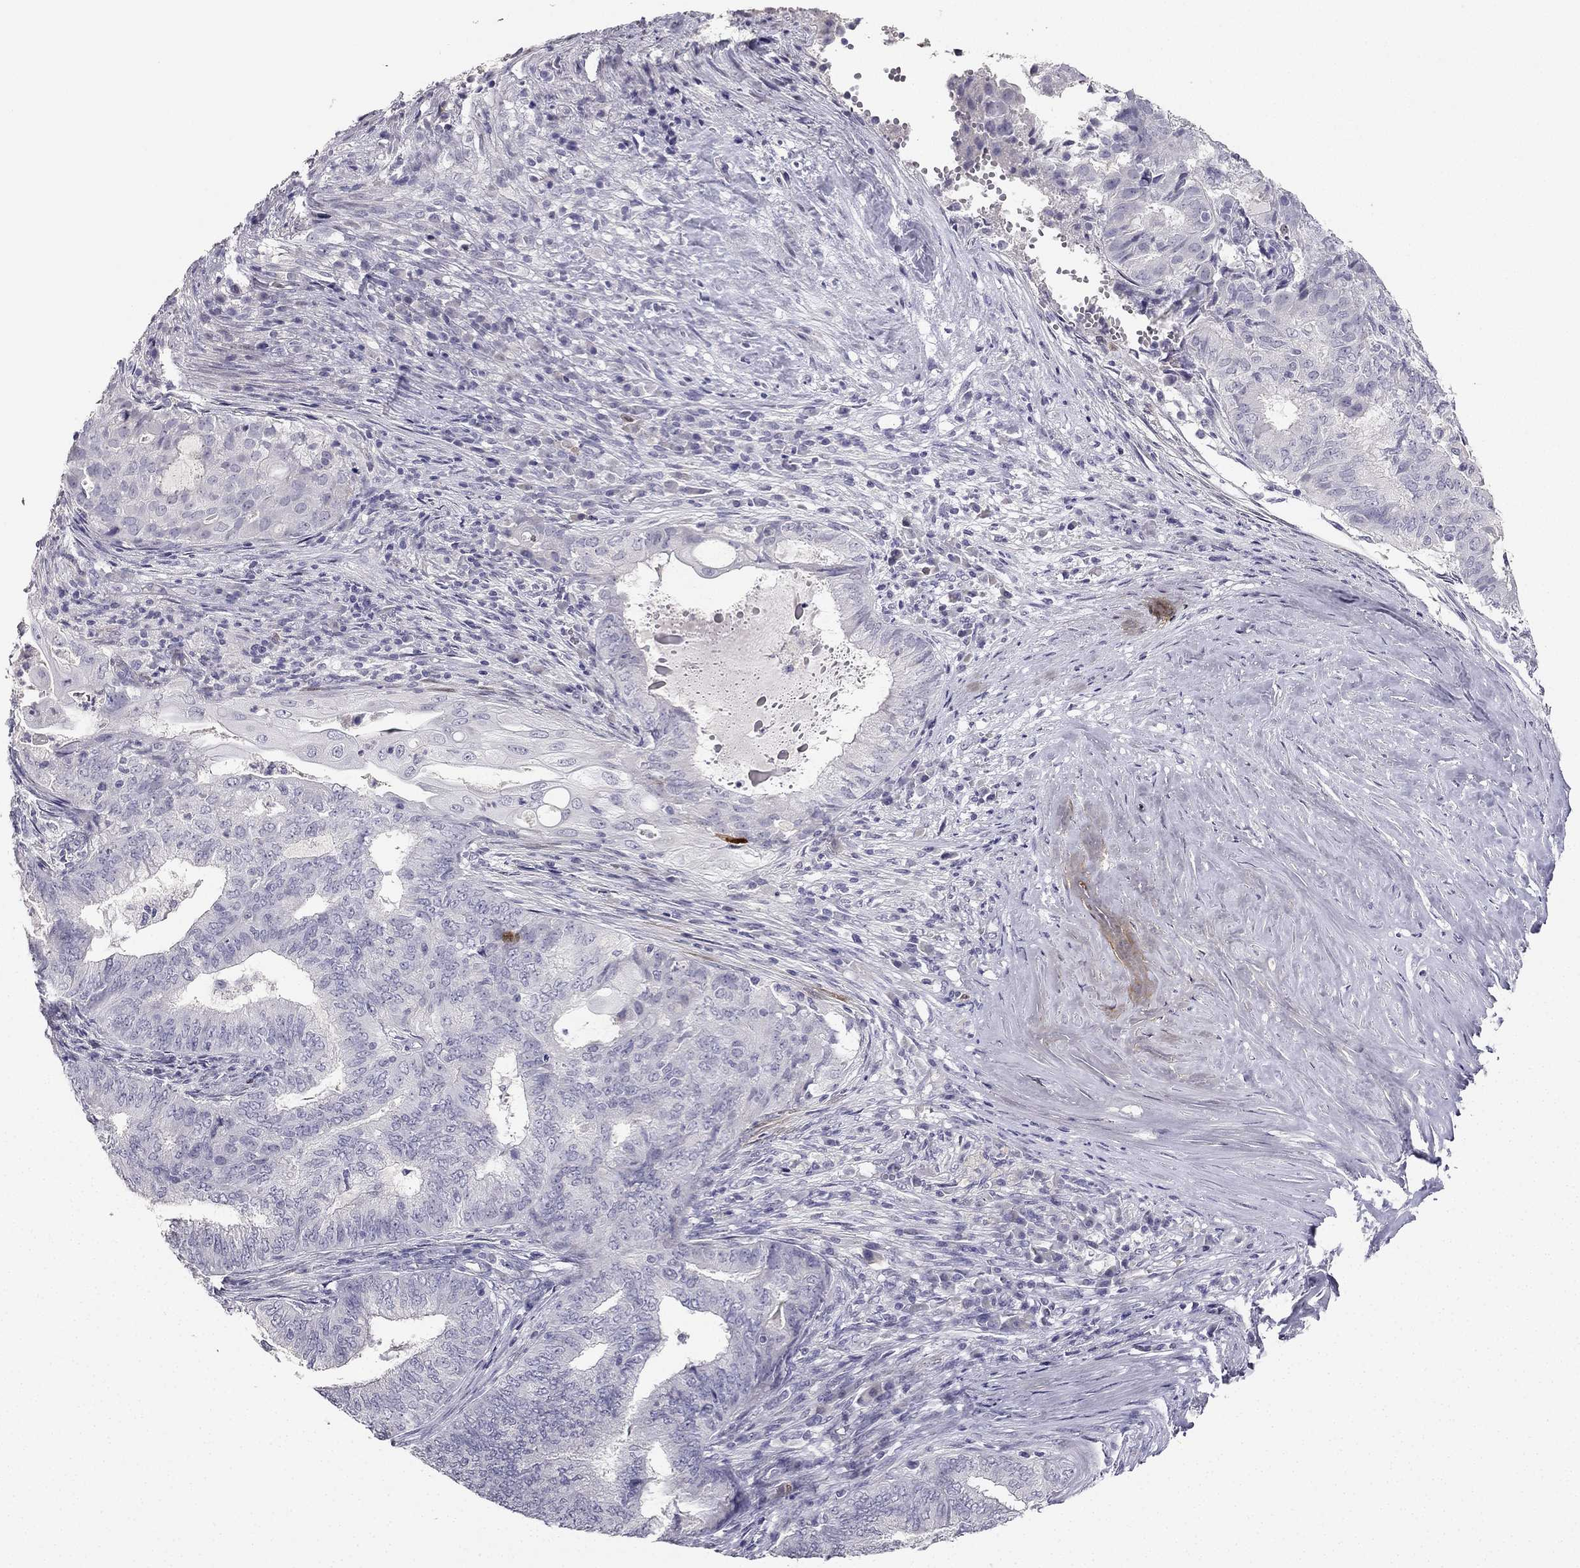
{"staining": {"intensity": "negative", "quantity": "none", "location": "none"}, "tissue": "endometrial cancer", "cell_type": "Tumor cells", "image_type": "cancer", "snomed": [{"axis": "morphology", "description": "Adenocarcinoma, NOS"}, {"axis": "topography", "description": "Endometrium"}], "caption": "Immunohistochemical staining of human endometrial cancer displays no significant staining in tumor cells. (DAB immunohistochemistry (IHC) with hematoxylin counter stain).", "gene": "CALB2", "patient": {"sex": "female", "age": 62}}